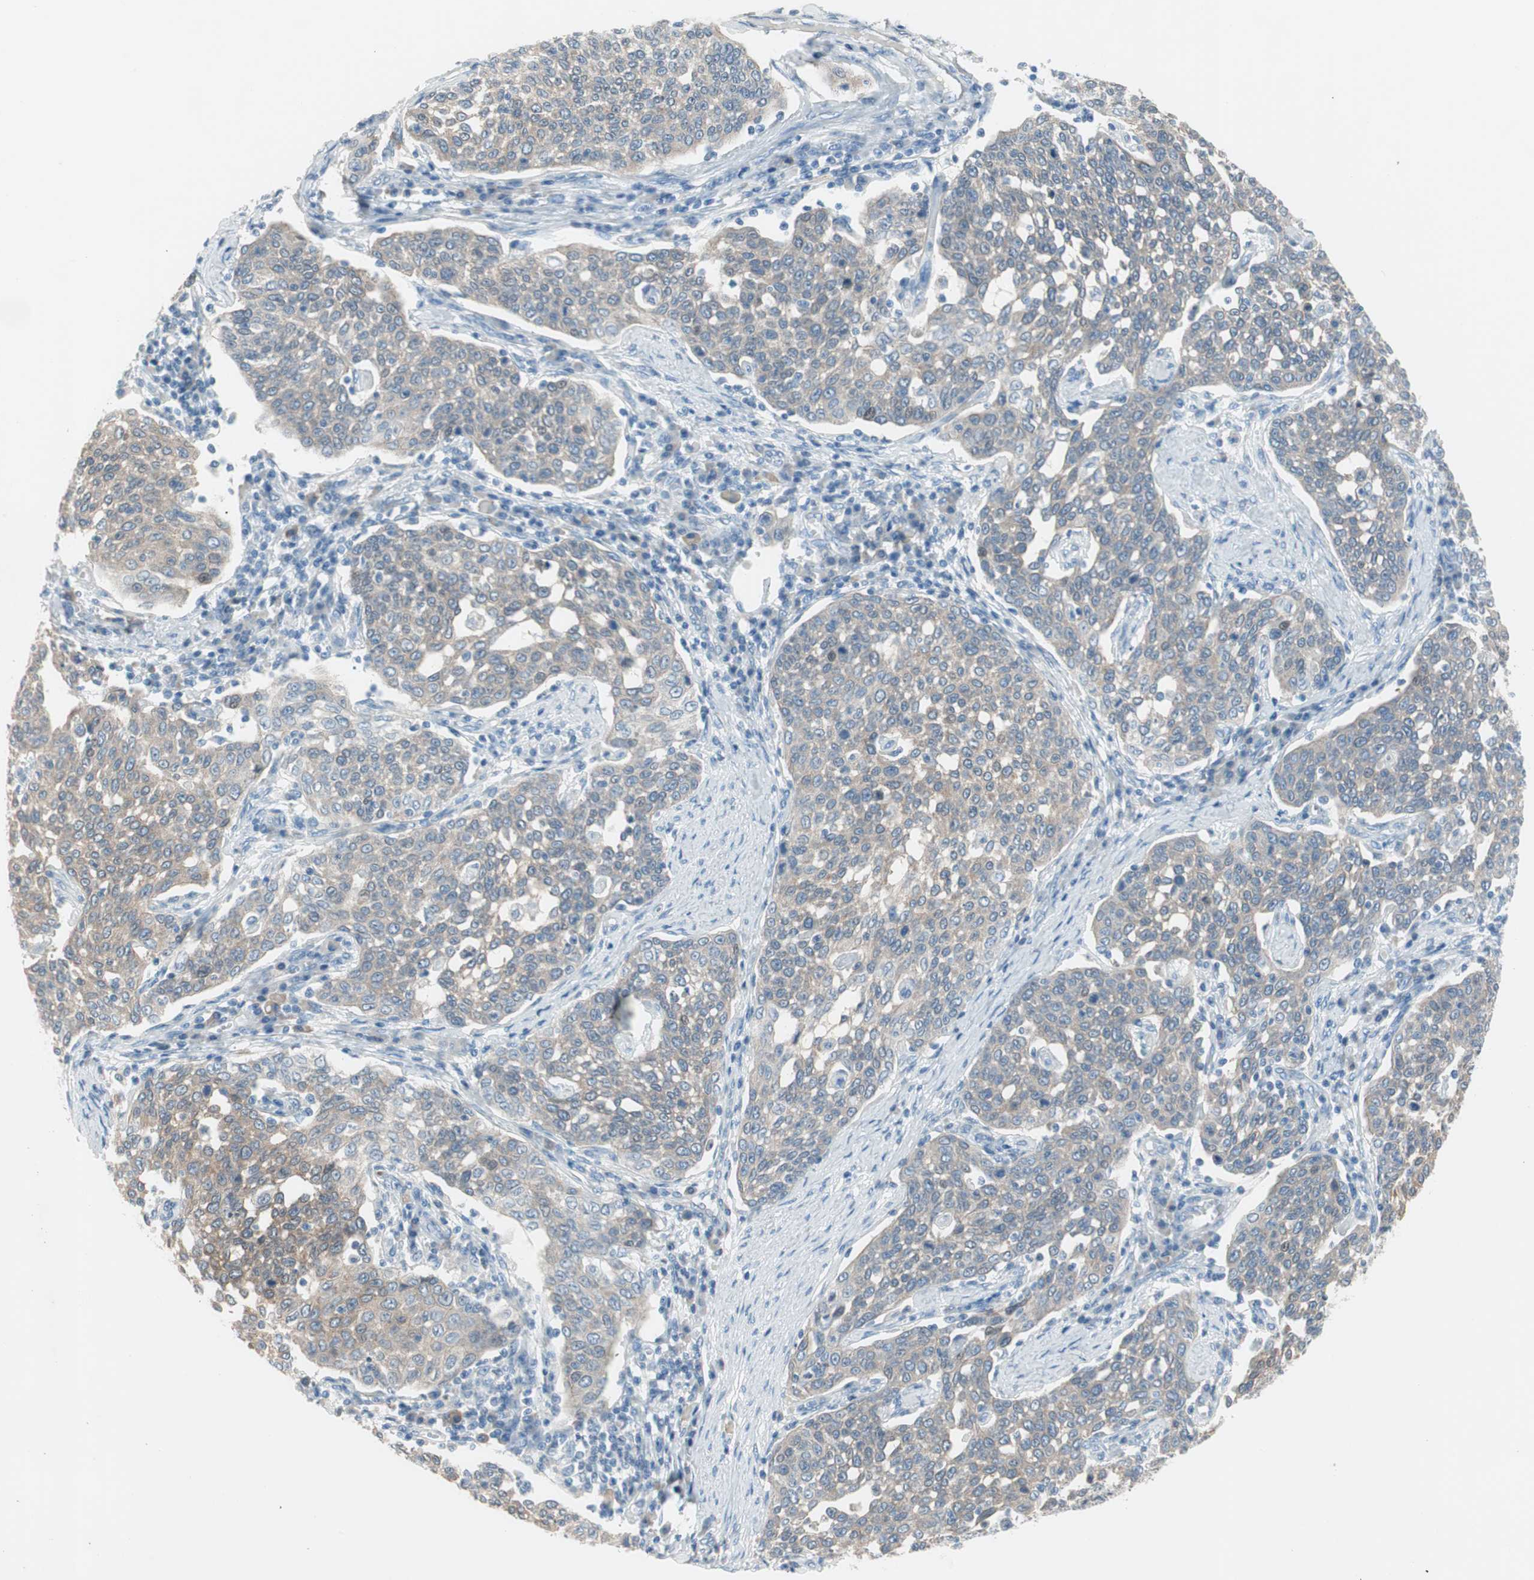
{"staining": {"intensity": "weak", "quantity": "25%-75%", "location": "cytoplasmic/membranous"}, "tissue": "cervical cancer", "cell_type": "Tumor cells", "image_type": "cancer", "snomed": [{"axis": "morphology", "description": "Squamous cell carcinoma, NOS"}, {"axis": "topography", "description": "Cervix"}], "caption": "The histopathology image exhibits staining of cervical cancer, revealing weak cytoplasmic/membranous protein positivity (brown color) within tumor cells.", "gene": "PRRG4", "patient": {"sex": "female", "age": 34}}